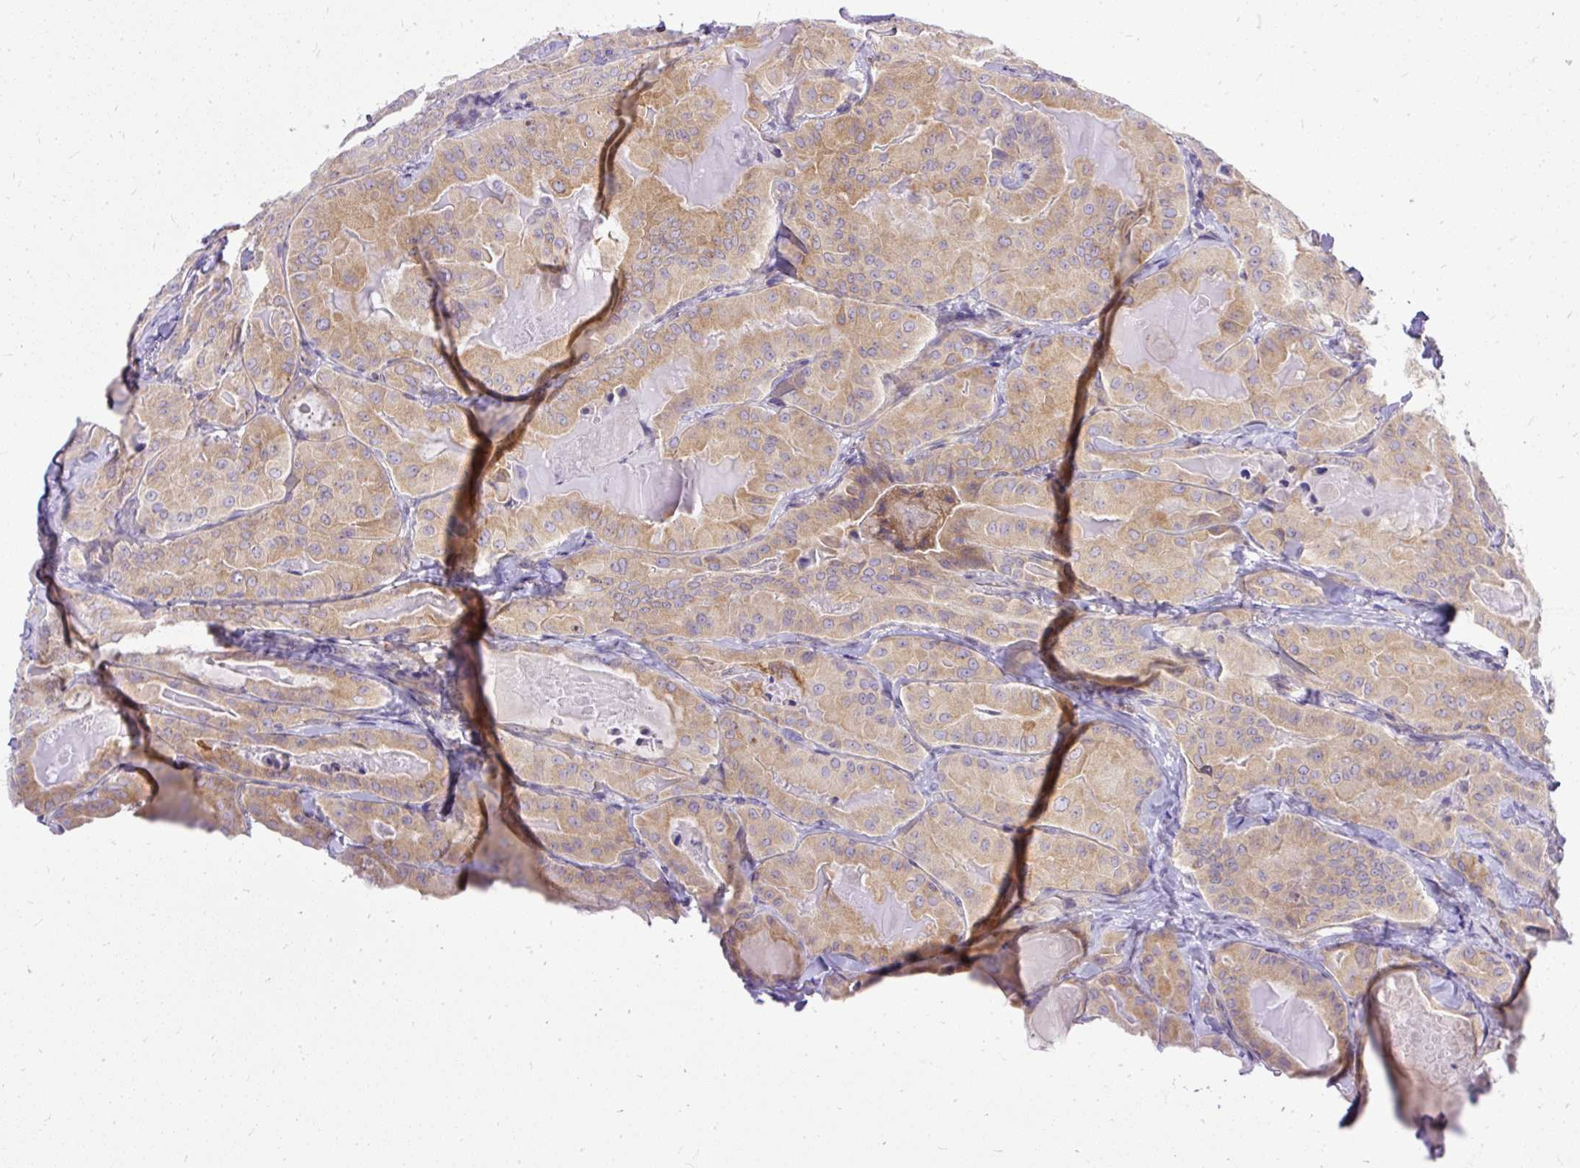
{"staining": {"intensity": "weak", "quantity": ">75%", "location": "cytoplasmic/membranous"}, "tissue": "thyroid cancer", "cell_type": "Tumor cells", "image_type": "cancer", "snomed": [{"axis": "morphology", "description": "Papillary adenocarcinoma, NOS"}, {"axis": "topography", "description": "Thyroid gland"}], "caption": "High-power microscopy captured an immunohistochemistry image of thyroid papillary adenocarcinoma, revealing weak cytoplasmic/membranous staining in approximately >75% of tumor cells.", "gene": "AMFR", "patient": {"sex": "female", "age": 68}}